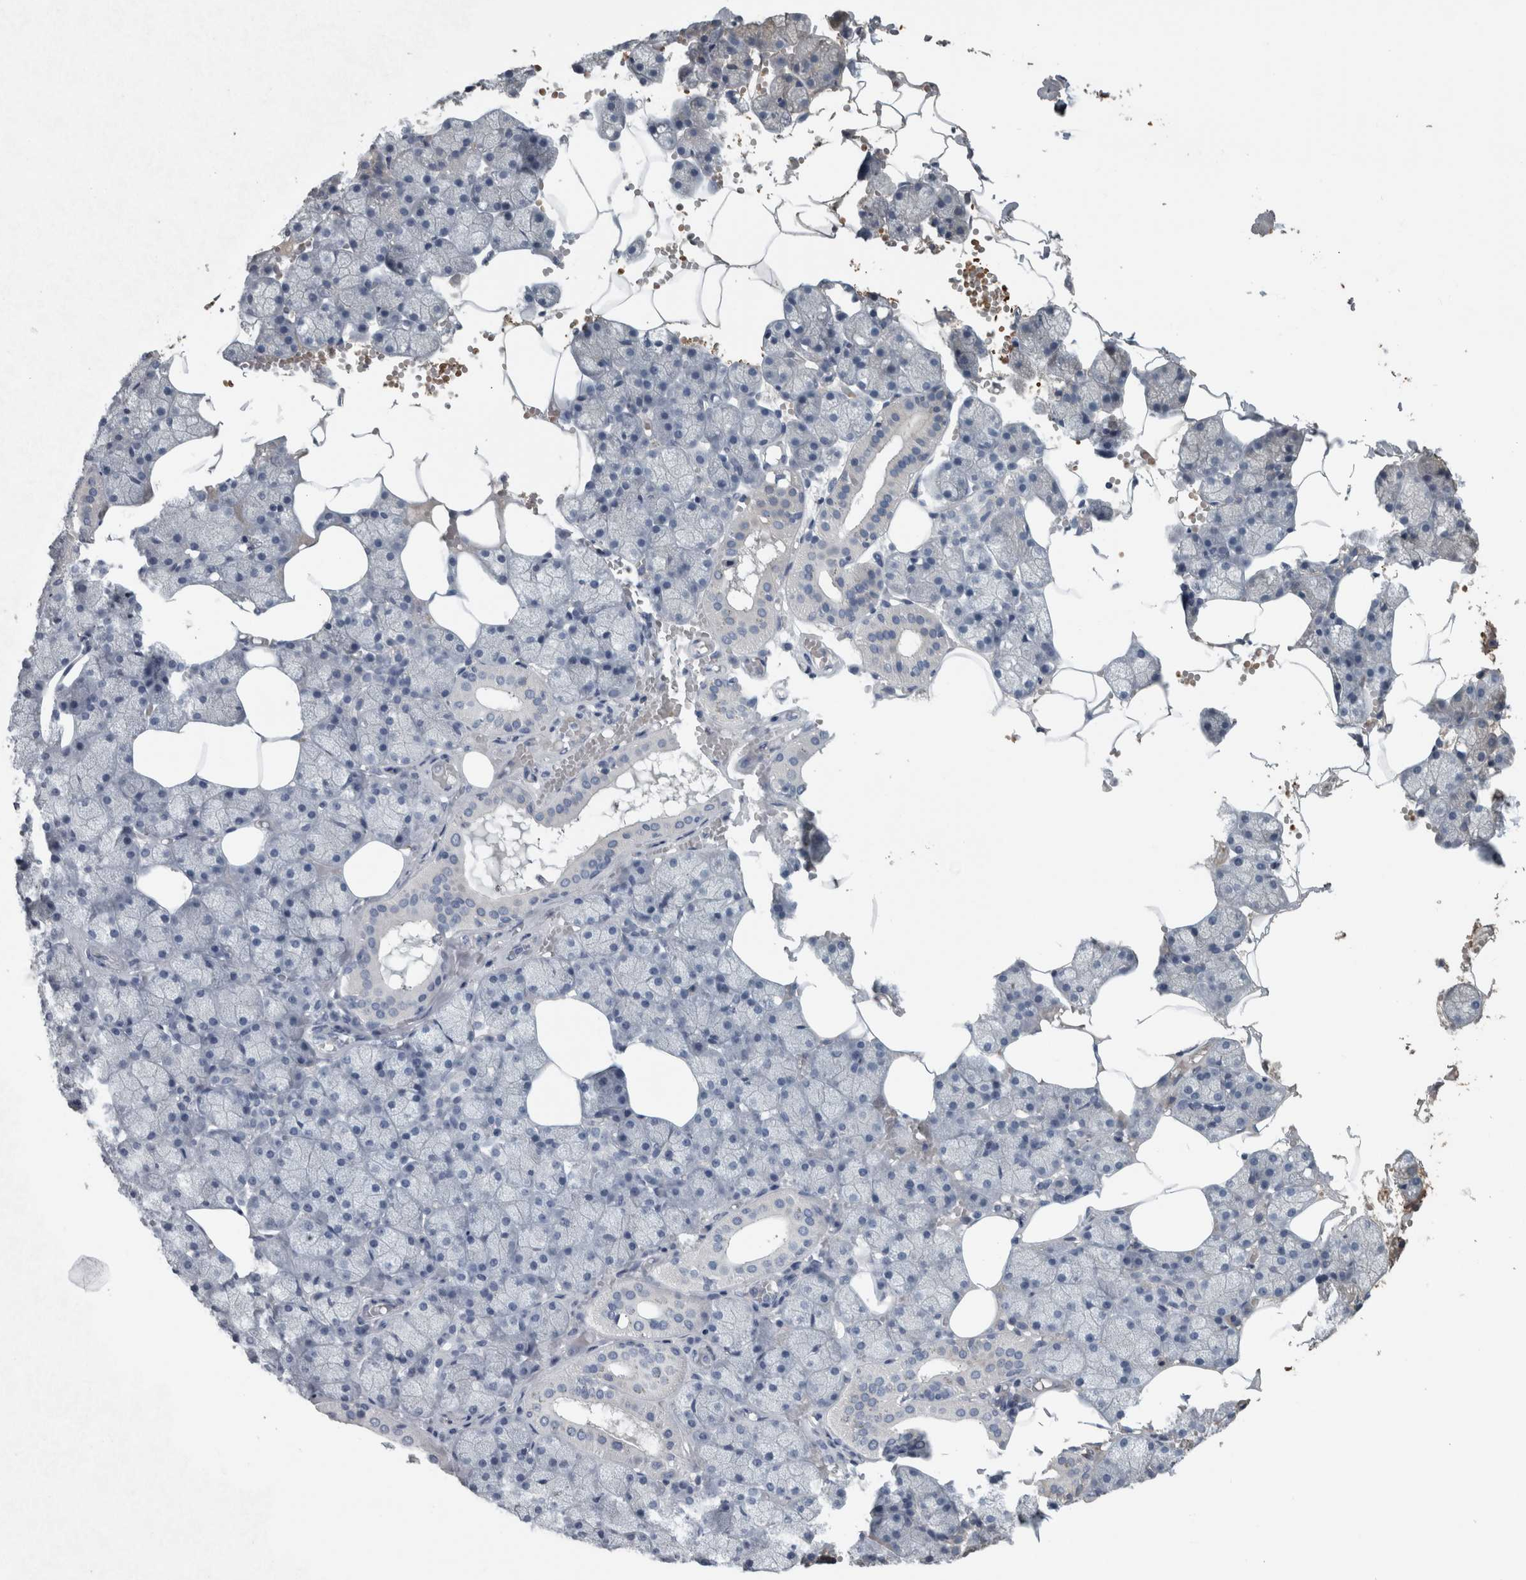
{"staining": {"intensity": "negative", "quantity": "none", "location": "none"}, "tissue": "salivary gland", "cell_type": "Glandular cells", "image_type": "normal", "snomed": [{"axis": "morphology", "description": "Normal tissue, NOS"}, {"axis": "topography", "description": "Salivary gland"}], "caption": "Immunohistochemical staining of unremarkable human salivary gland demonstrates no significant positivity in glandular cells.", "gene": "SH3GL2", "patient": {"sex": "male", "age": 62}}